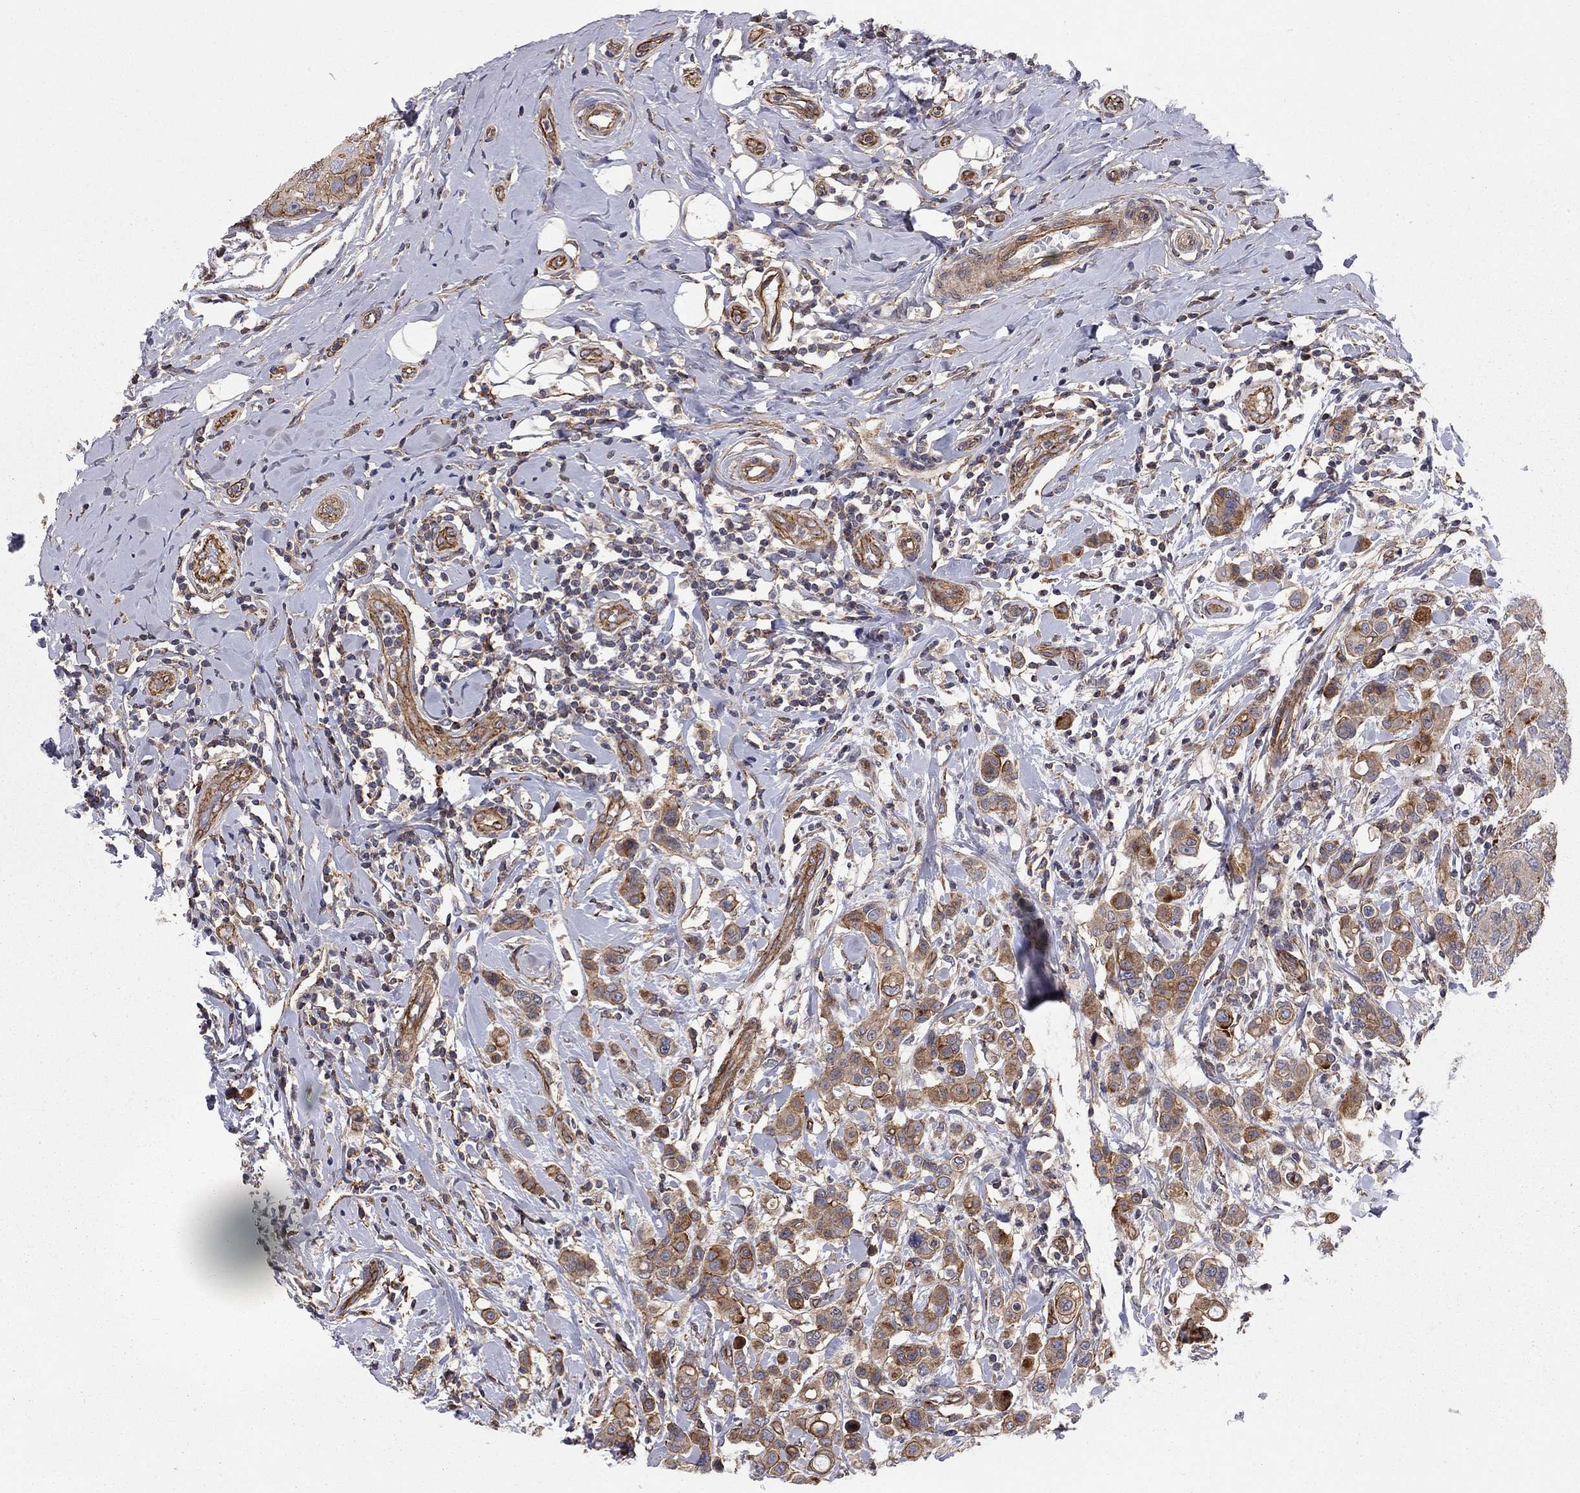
{"staining": {"intensity": "moderate", "quantity": ">75%", "location": "cytoplasmic/membranous"}, "tissue": "breast cancer", "cell_type": "Tumor cells", "image_type": "cancer", "snomed": [{"axis": "morphology", "description": "Duct carcinoma"}, {"axis": "topography", "description": "Breast"}], "caption": "High-magnification brightfield microscopy of infiltrating ductal carcinoma (breast) stained with DAB (3,3'-diaminobenzidine) (brown) and counterstained with hematoxylin (blue). tumor cells exhibit moderate cytoplasmic/membranous staining is identified in about>75% of cells. (Stains: DAB (3,3'-diaminobenzidine) in brown, nuclei in blue, Microscopy: brightfield microscopy at high magnification).", "gene": "RASEF", "patient": {"sex": "female", "age": 27}}